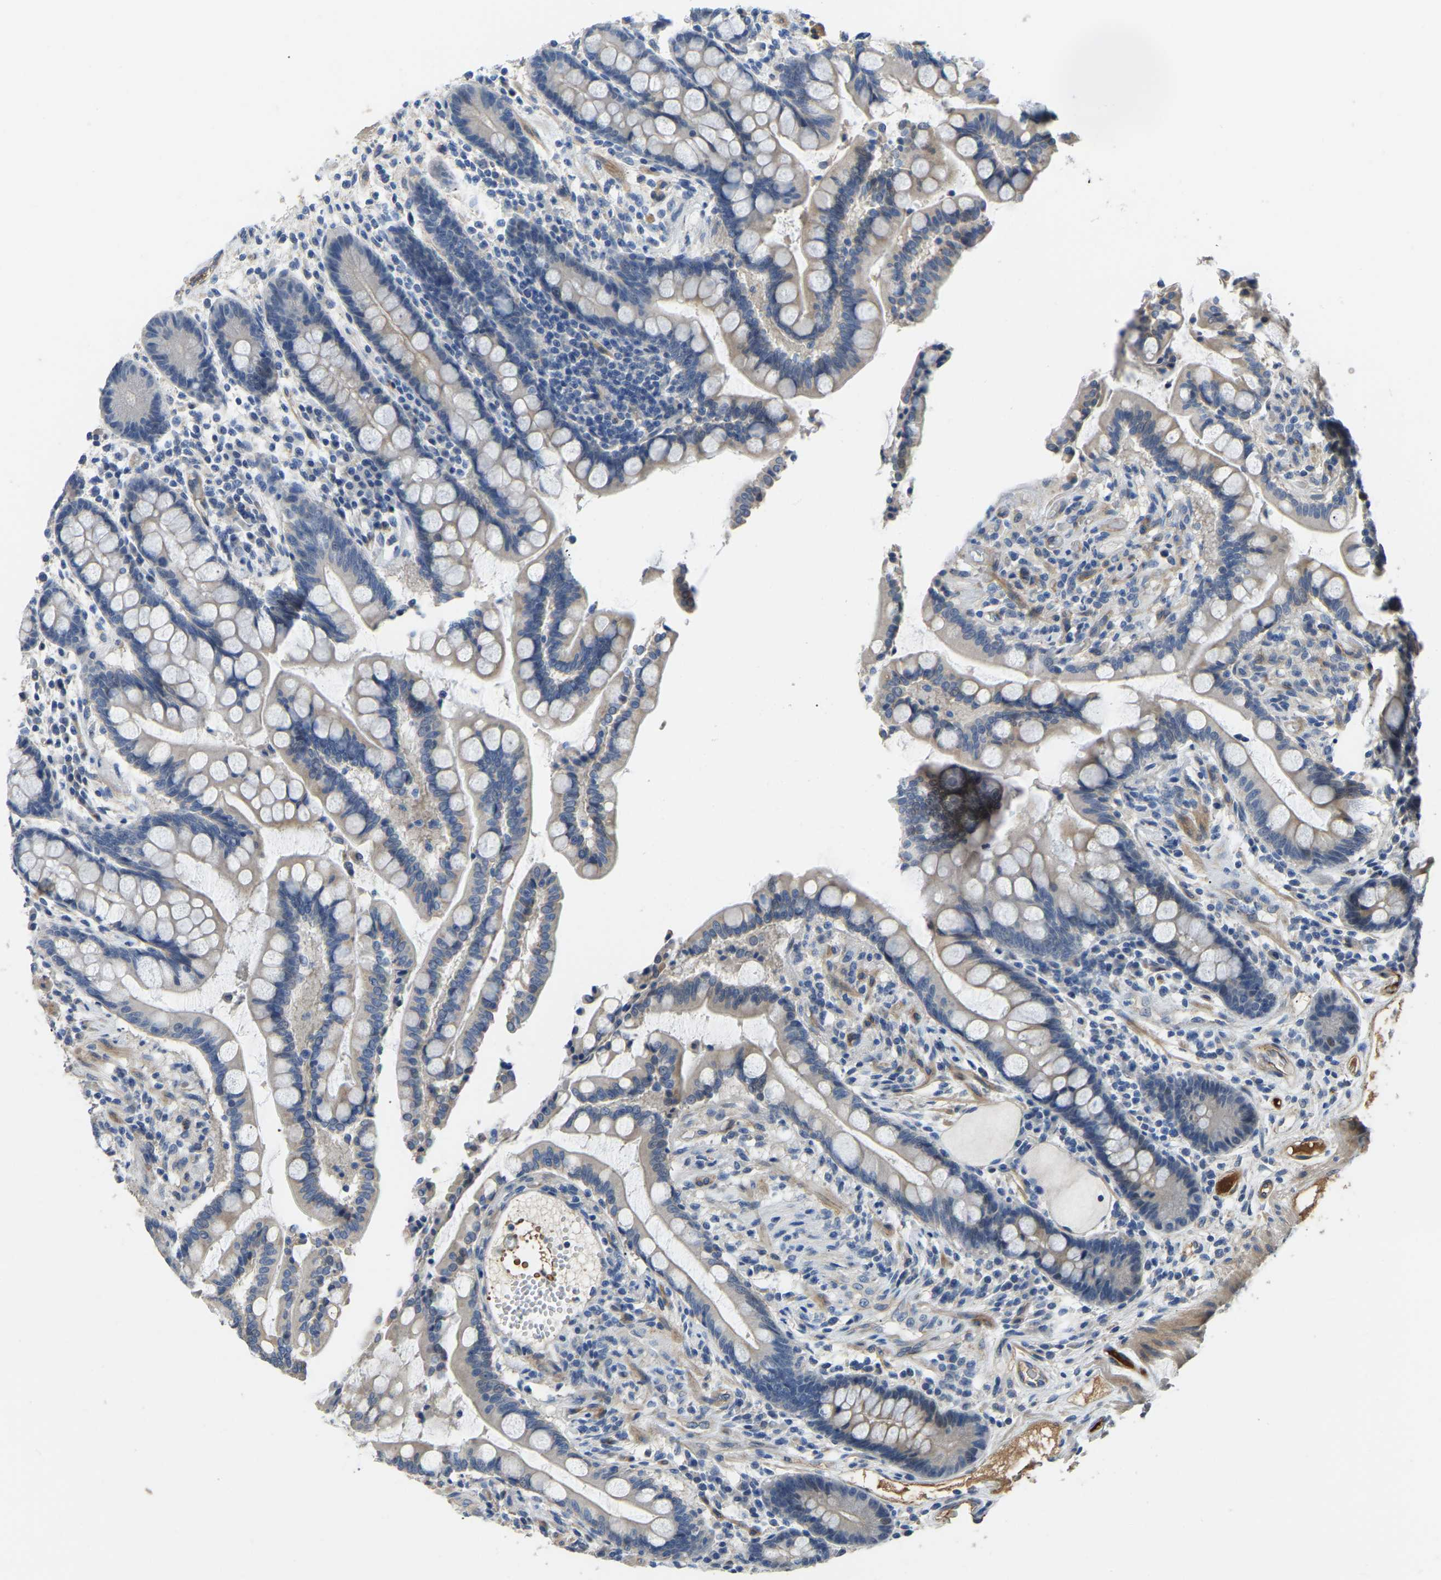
{"staining": {"intensity": "moderate", "quantity": ">75%", "location": "cytoplasmic/membranous"}, "tissue": "colon", "cell_type": "Endothelial cells", "image_type": "normal", "snomed": [{"axis": "morphology", "description": "Normal tissue, NOS"}, {"axis": "topography", "description": "Colon"}], "caption": "This histopathology image reveals IHC staining of normal colon, with medium moderate cytoplasmic/membranous positivity in approximately >75% of endothelial cells.", "gene": "HIGD2B", "patient": {"sex": "male", "age": 73}}